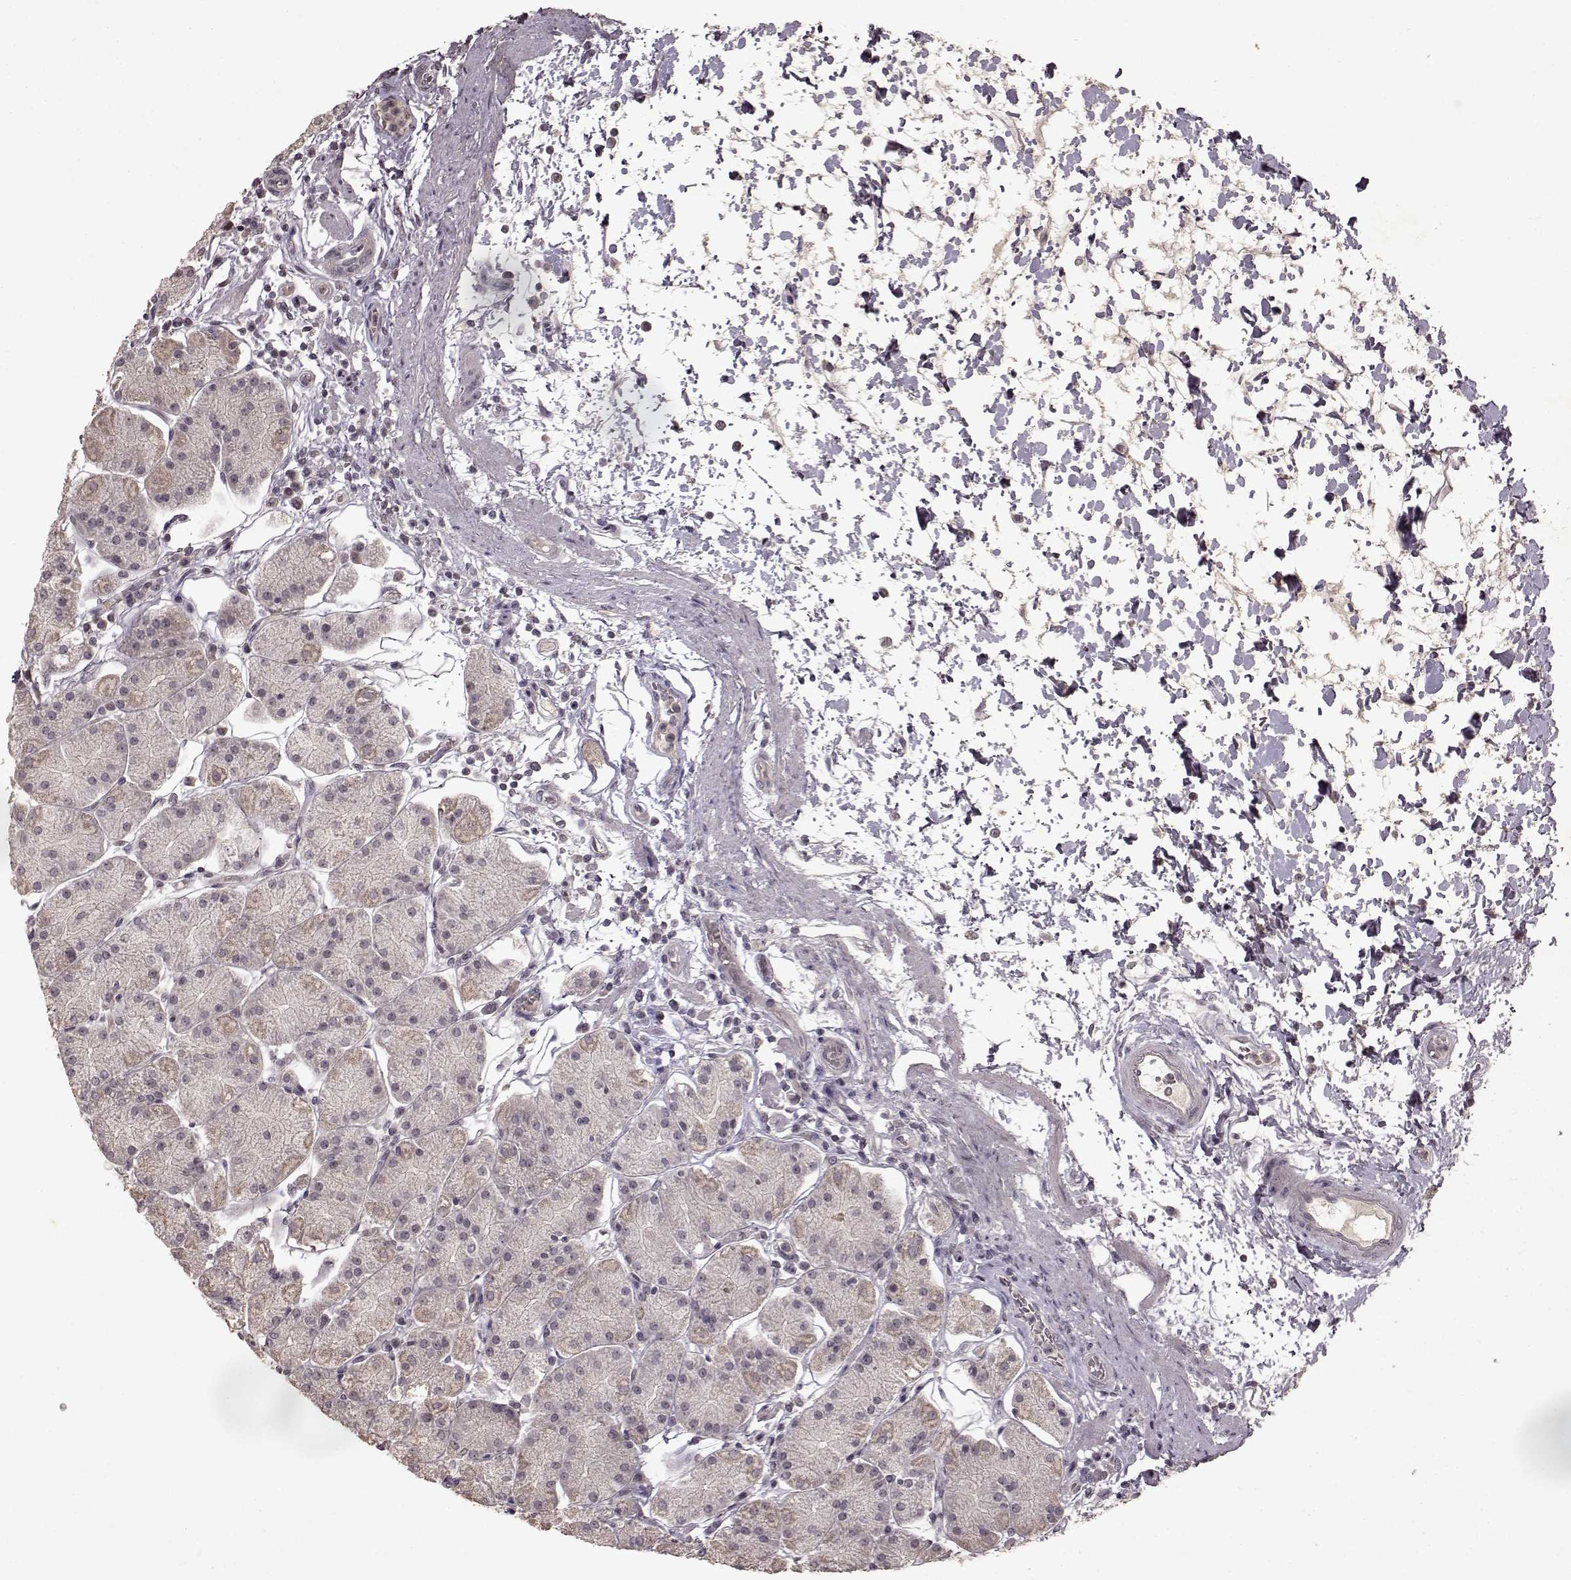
{"staining": {"intensity": "weak", "quantity": "<25%", "location": "cytoplasmic/membranous"}, "tissue": "stomach", "cell_type": "Glandular cells", "image_type": "normal", "snomed": [{"axis": "morphology", "description": "Normal tissue, NOS"}, {"axis": "topography", "description": "Stomach"}], "caption": "This is an IHC image of normal human stomach. There is no expression in glandular cells.", "gene": "LHB", "patient": {"sex": "male", "age": 54}}